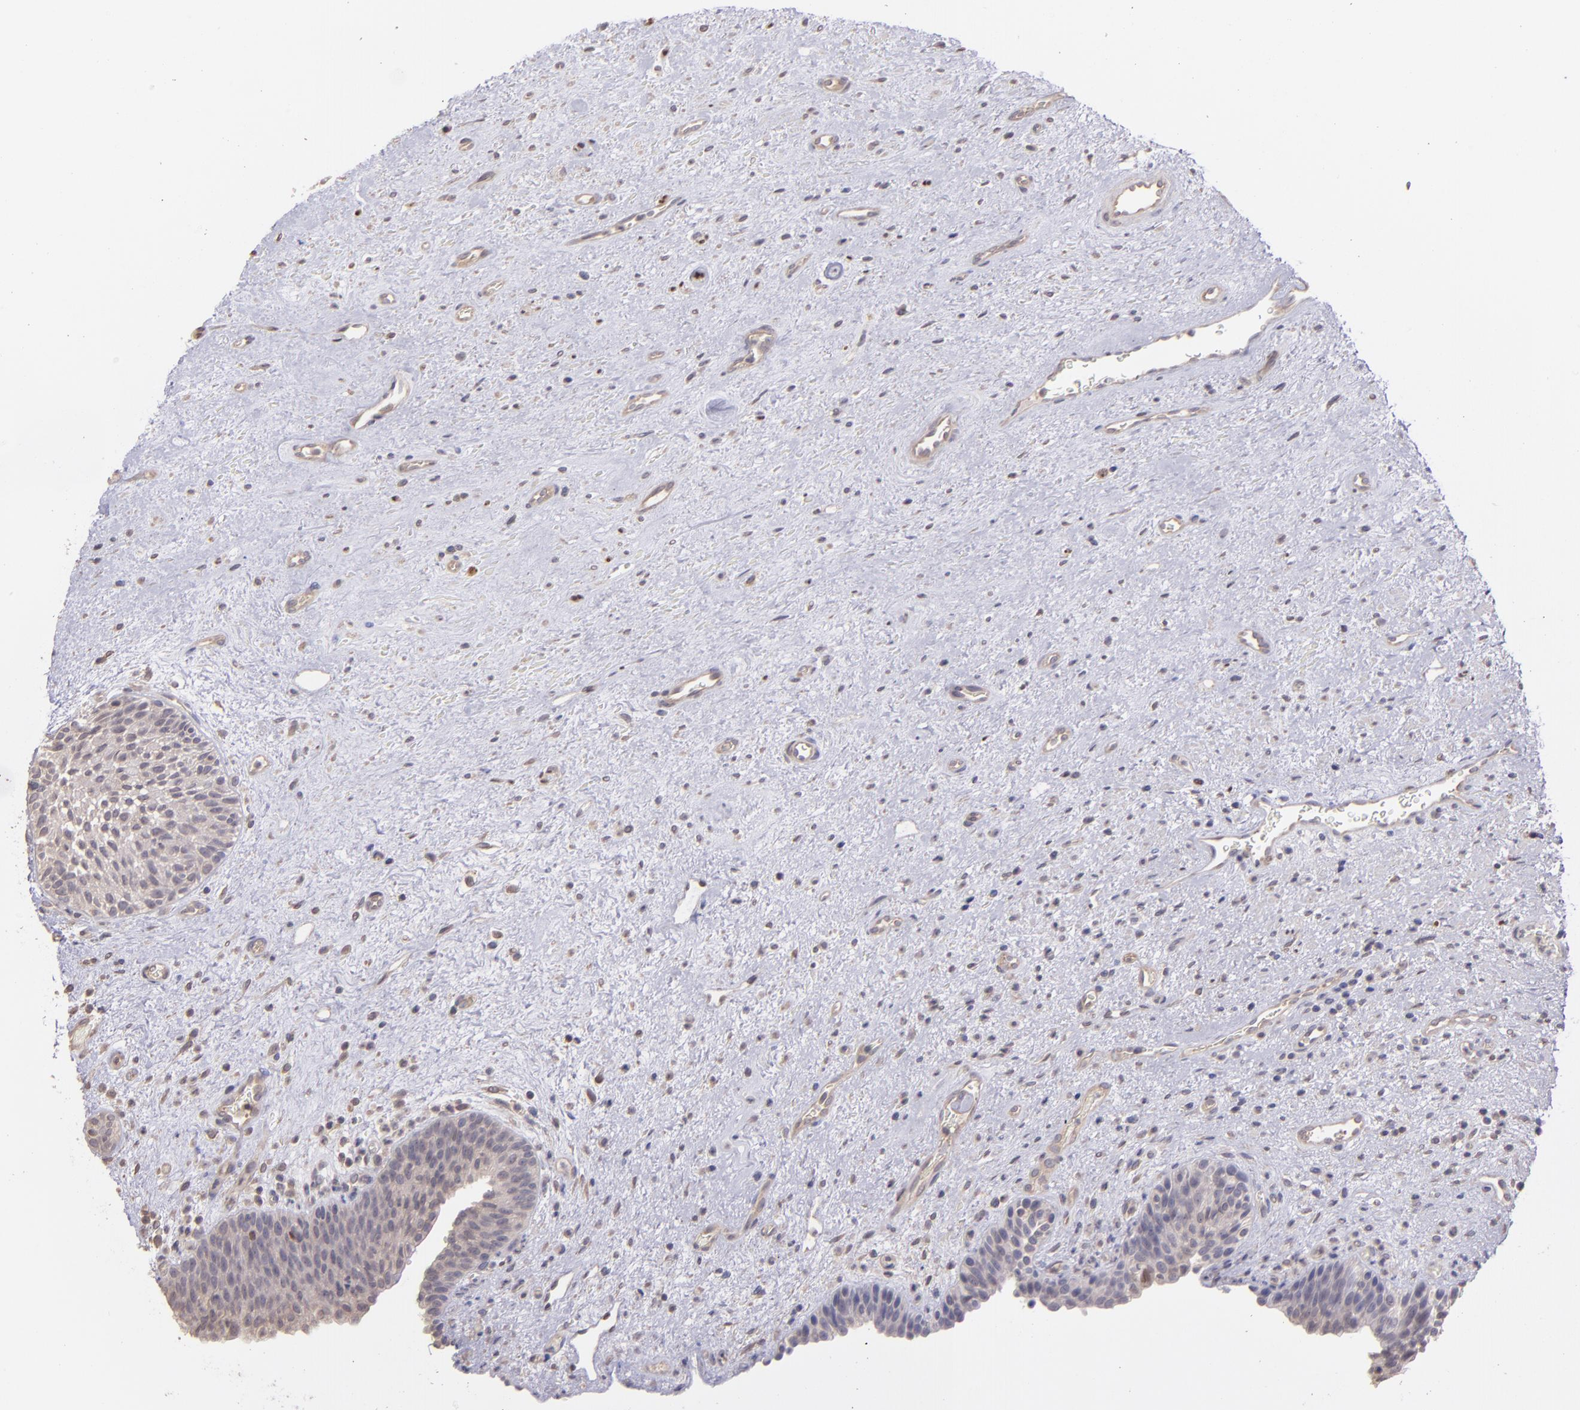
{"staining": {"intensity": "weak", "quantity": ">75%", "location": "cytoplasmic/membranous"}, "tissue": "urinary bladder", "cell_type": "Urothelial cells", "image_type": "normal", "snomed": [{"axis": "morphology", "description": "Normal tissue, NOS"}, {"axis": "topography", "description": "Urinary bladder"}], "caption": "A high-resolution micrograph shows immunohistochemistry staining of benign urinary bladder, which reveals weak cytoplasmic/membranous expression in about >75% of urothelial cells.", "gene": "NUP62CL", "patient": {"sex": "male", "age": 48}}